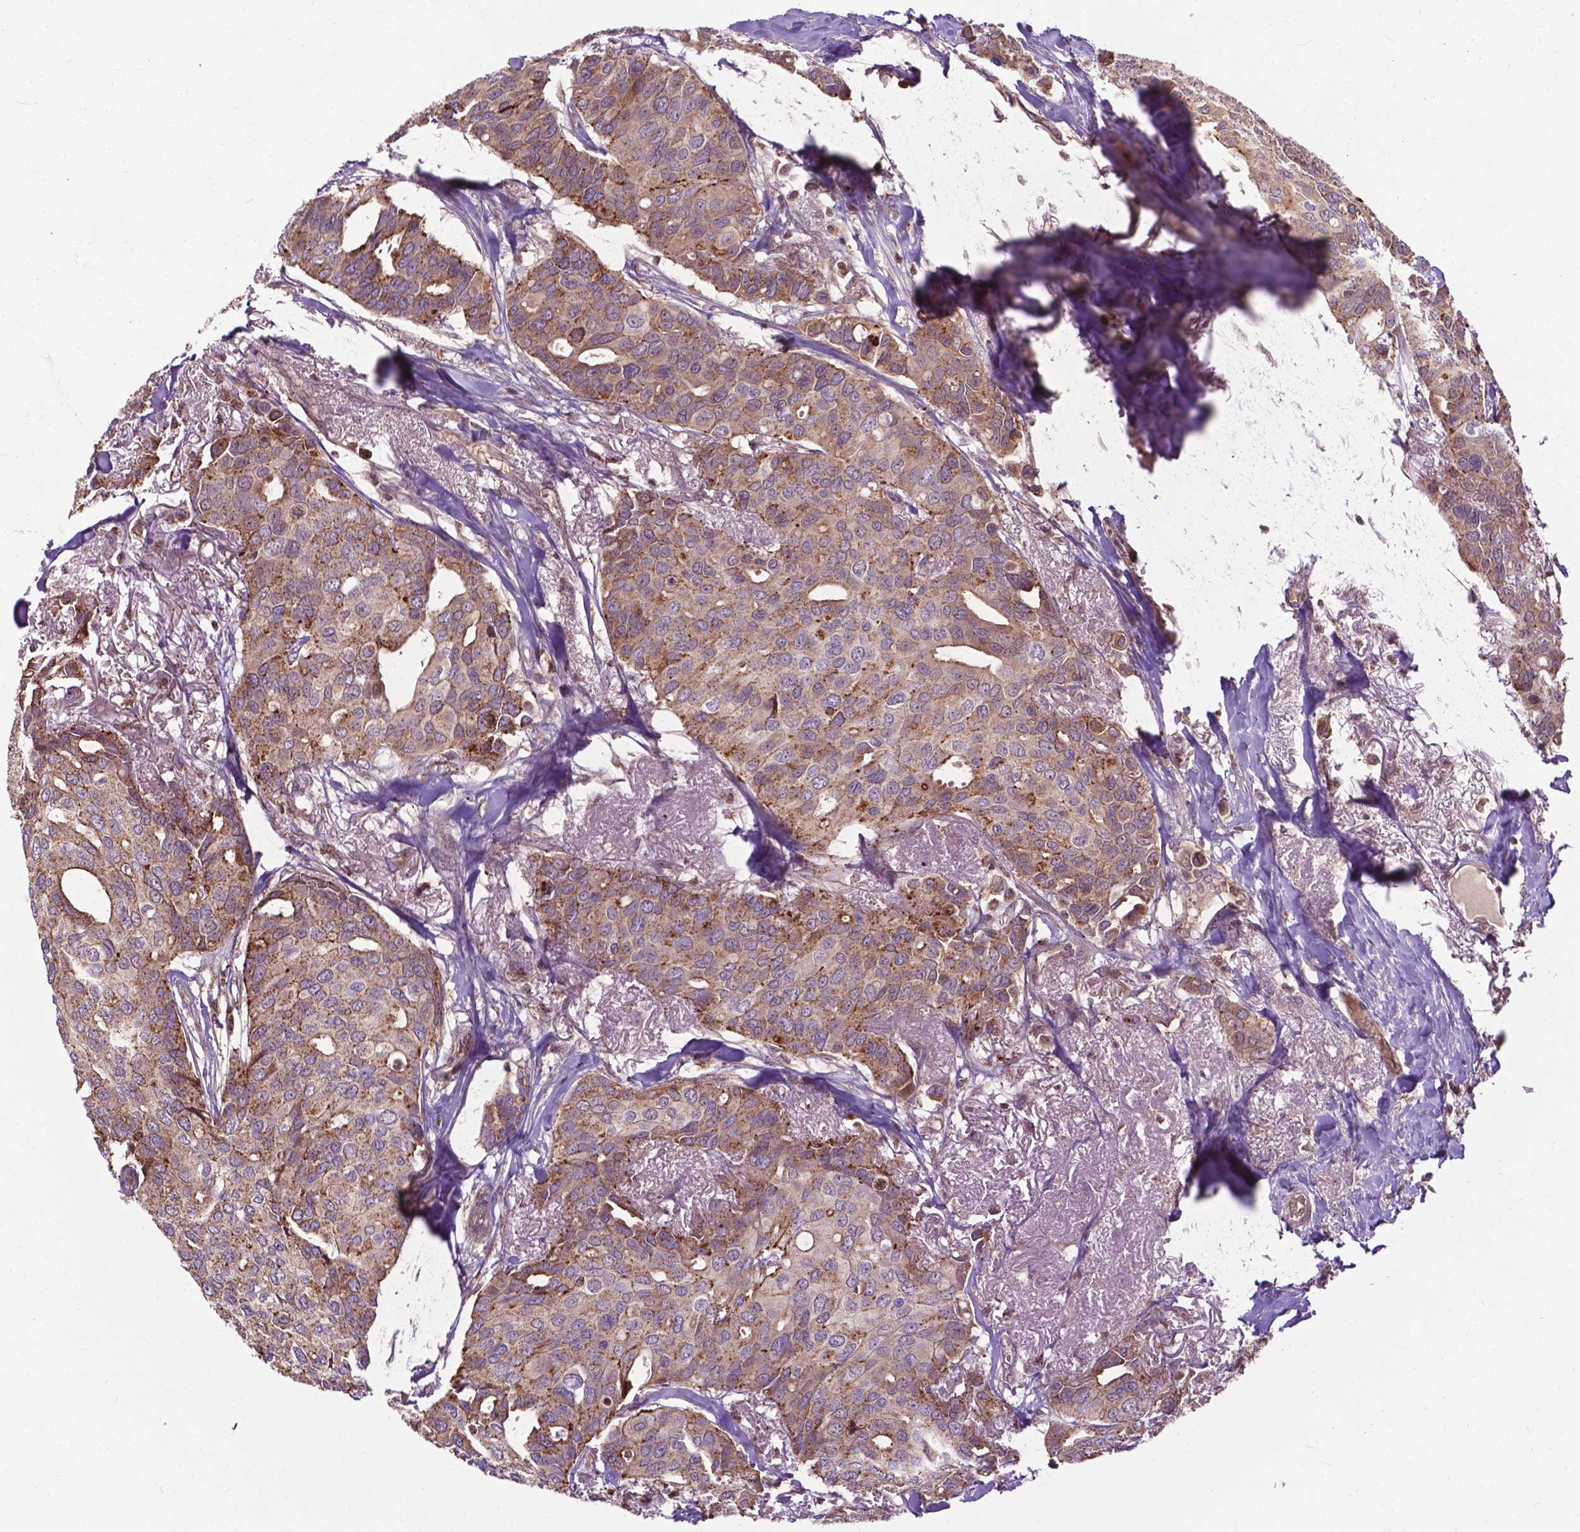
{"staining": {"intensity": "moderate", "quantity": ">75%", "location": "cytoplasmic/membranous"}, "tissue": "breast cancer", "cell_type": "Tumor cells", "image_type": "cancer", "snomed": [{"axis": "morphology", "description": "Duct carcinoma"}, {"axis": "topography", "description": "Breast"}], "caption": "The micrograph reveals staining of breast cancer, revealing moderate cytoplasmic/membranous protein positivity (brown color) within tumor cells. (Brightfield microscopy of DAB IHC at high magnification).", "gene": "CHMP4A", "patient": {"sex": "female", "age": 54}}